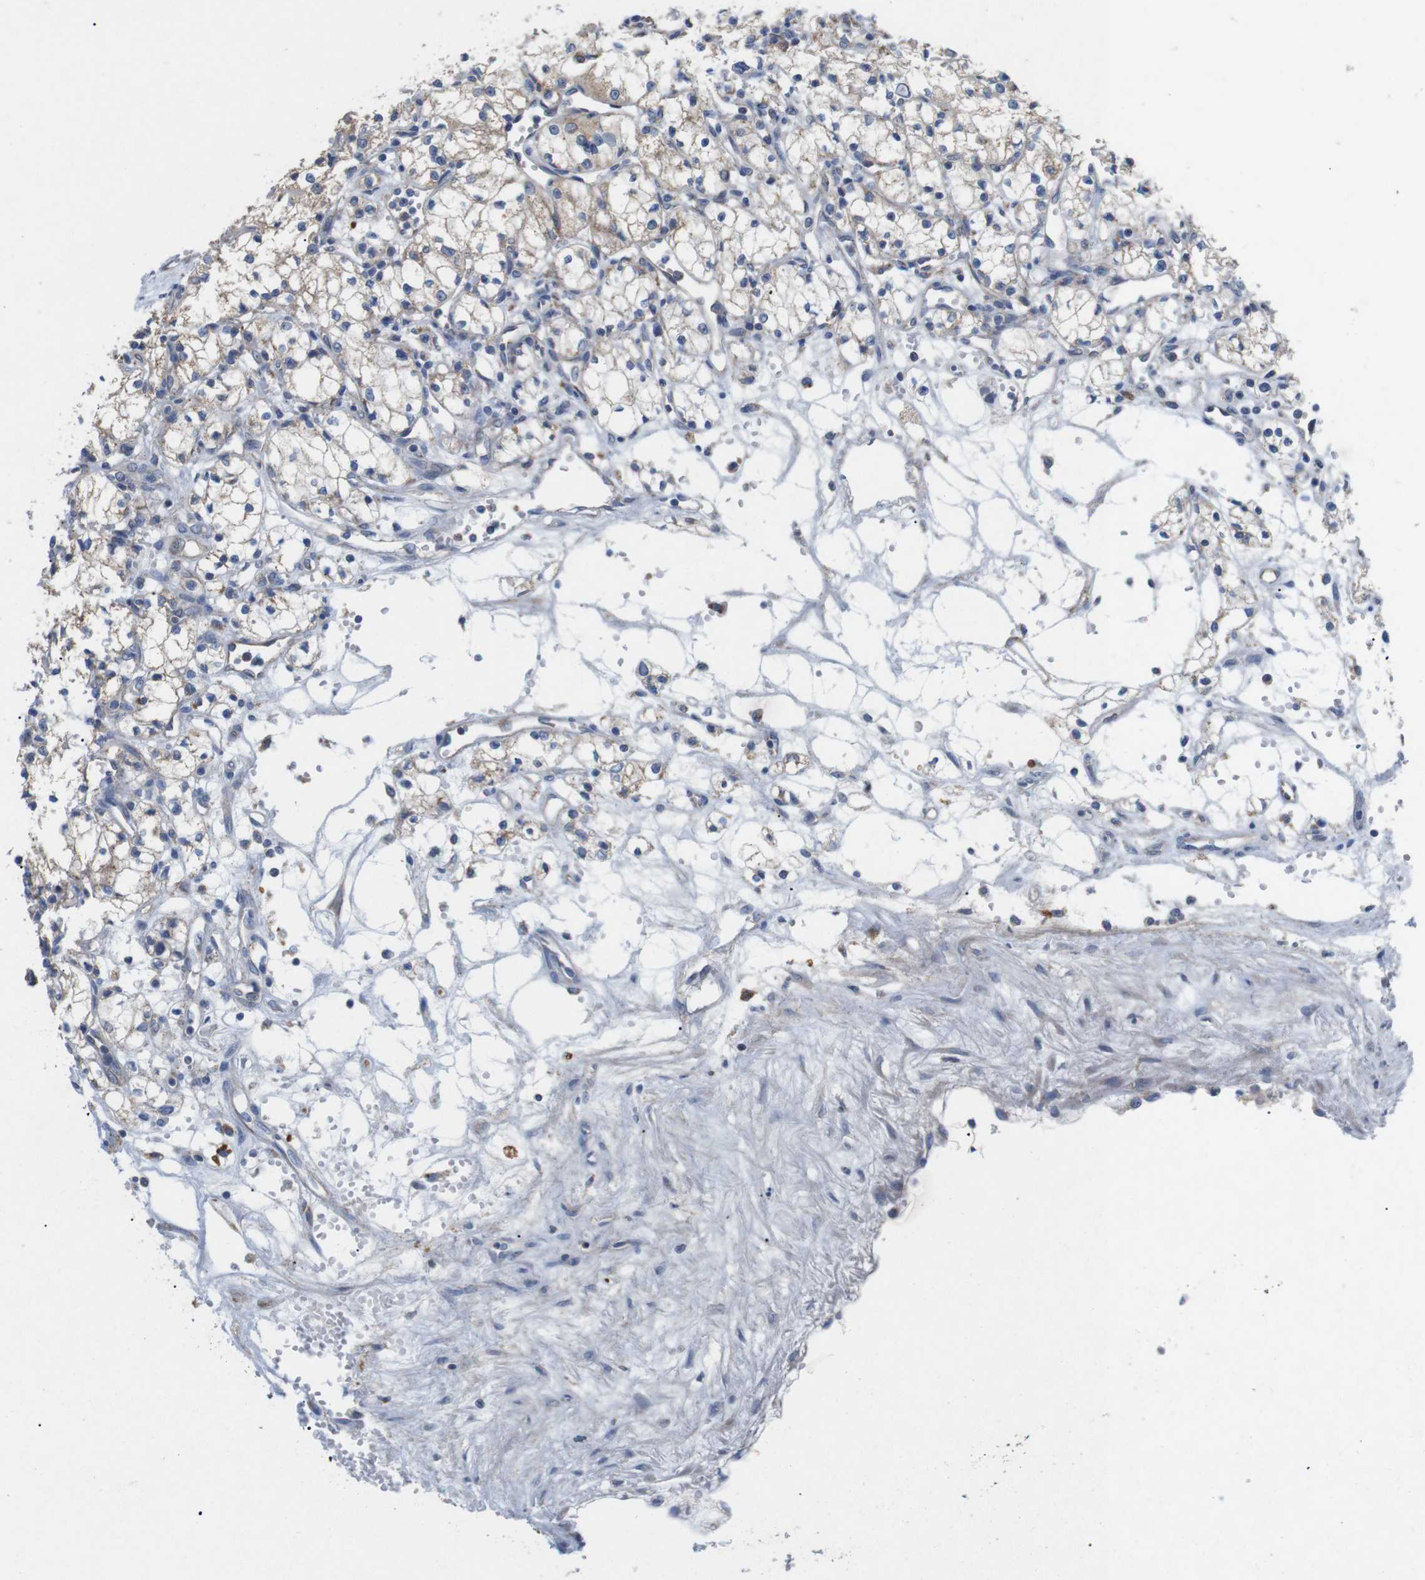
{"staining": {"intensity": "weak", "quantity": ">75%", "location": "cytoplasmic/membranous"}, "tissue": "renal cancer", "cell_type": "Tumor cells", "image_type": "cancer", "snomed": [{"axis": "morphology", "description": "Normal tissue, NOS"}, {"axis": "morphology", "description": "Adenocarcinoma, NOS"}, {"axis": "topography", "description": "Kidney"}], "caption": "A brown stain highlights weak cytoplasmic/membranous positivity of a protein in human renal cancer tumor cells.", "gene": "F2RL1", "patient": {"sex": "male", "age": 59}}